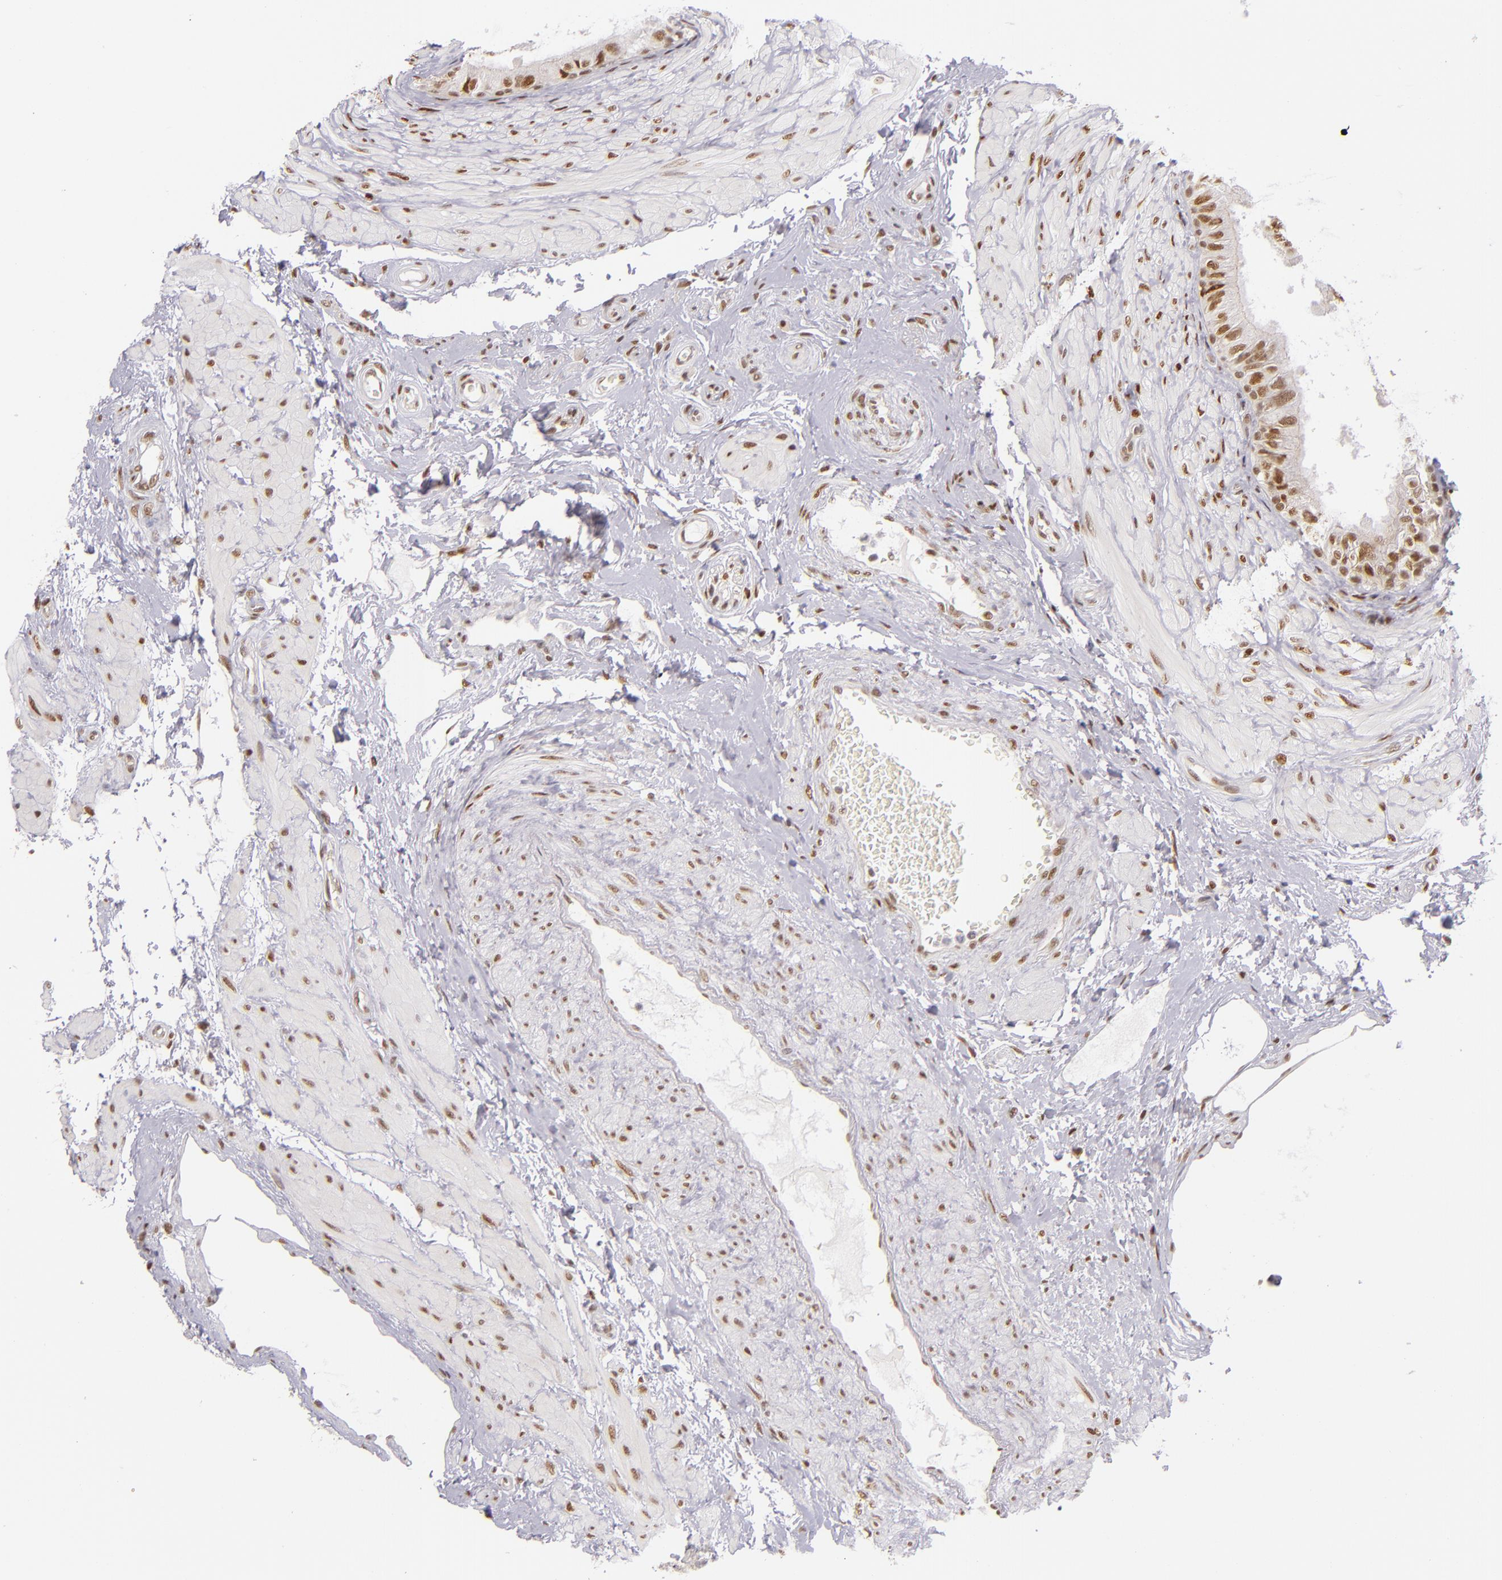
{"staining": {"intensity": "moderate", "quantity": ">75%", "location": "nuclear"}, "tissue": "epididymis", "cell_type": "Glandular cells", "image_type": "normal", "snomed": [{"axis": "morphology", "description": "Normal tissue, NOS"}, {"axis": "topography", "description": "Epididymis"}], "caption": "Brown immunohistochemical staining in benign human epididymis reveals moderate nuclear staining in about >75% of glandular cells.", "gene": "NCOR2", "patient": {"sex": "male", "age": 68}}